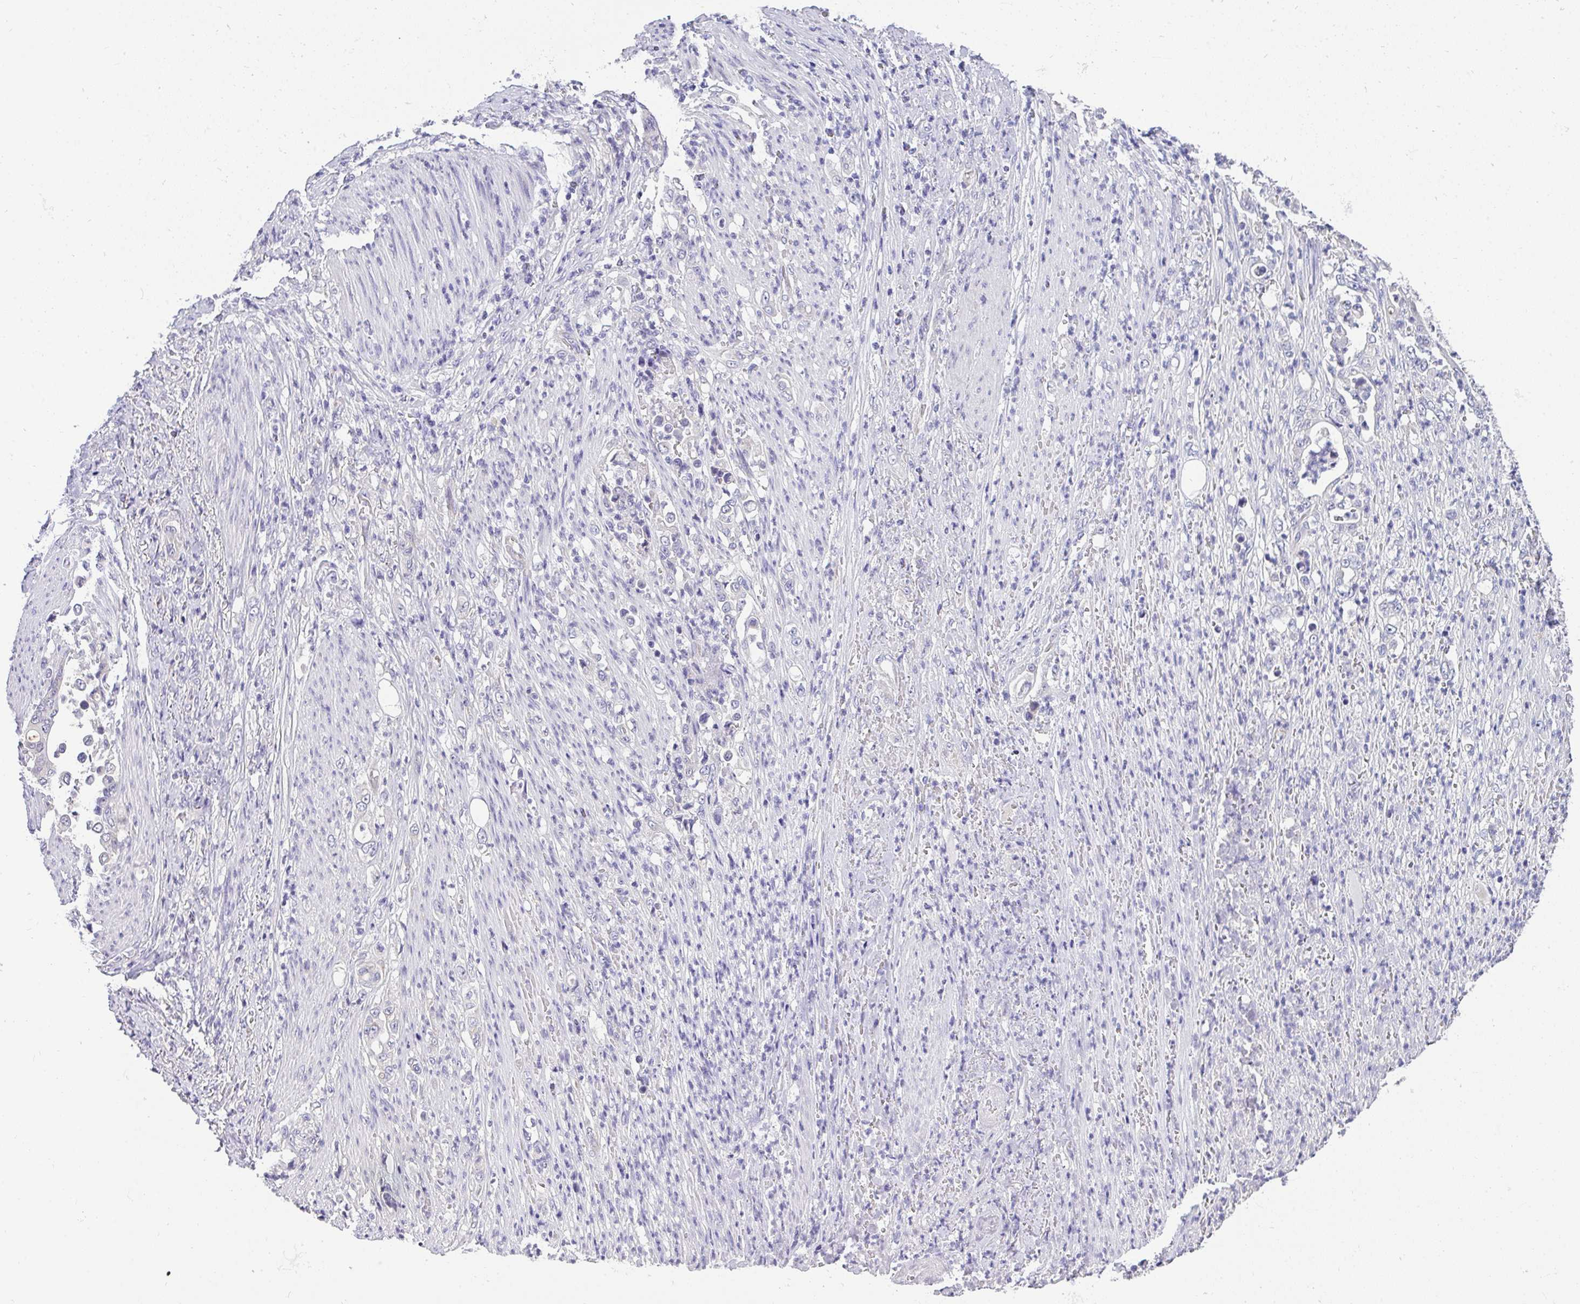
{"staining": {"intensity": "negative", "quantity": "none", "location": "none"}, "tissue": "stomach cancer", "cell_type": "Tumor cells", "image_type": "cancer", "snomed": [{"axis": "morphology", "description": "Normal tissue, NOS"}, {"axis": "morphology", "description": "Adenocarcinoma, NOS"}, {"axis": "topography", "description": "Stomach"}], "caption": "An image of stomach cancer stained for a protein reveals no brown staining in tumor cells. (DAB IHC visualized using brightfield microscopy, high magnification).", "gene": "VGLL3", "patient": {"sex": "female", "age": 79}}